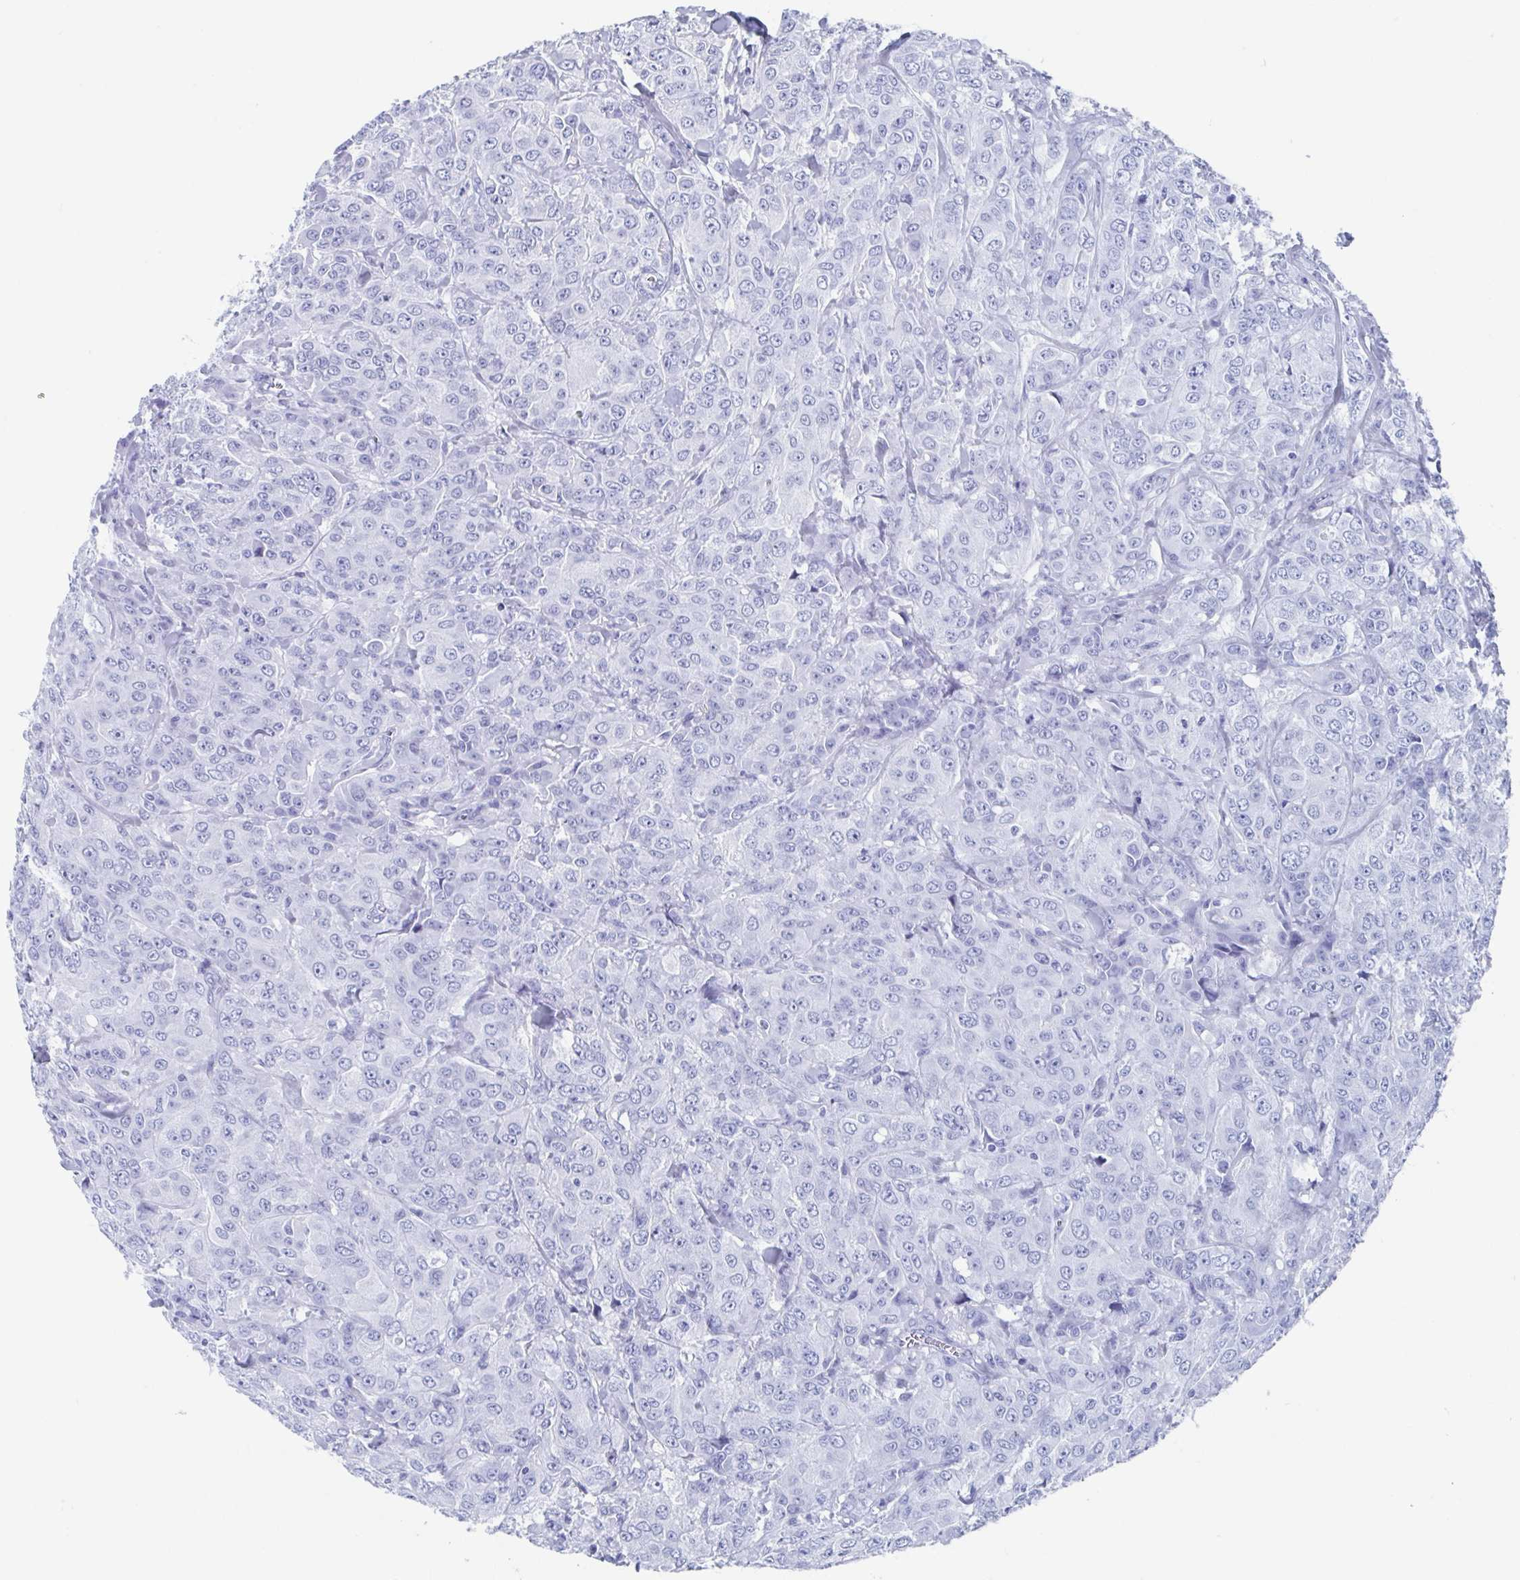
{"staining": {"intensity": "negative", "quantity": "none", "location": "none"}, "tissue": "breast cancer", "cell_type": "Tumor cells", "image_type": "cancer", "snomed": [{"axis": "morphology", "description": "Normal tissue, NOS"}, {"axis": "morphology", "description": "Duct carcinoma"}, {"axis": "topography", "description": "Breast"}], "caption": "Tumor cells are negative for brown protein staining in breast invasive ductal carcinoma.", "gene": "HDGFL1", "patient": {"sex": "female", "age": 43}}